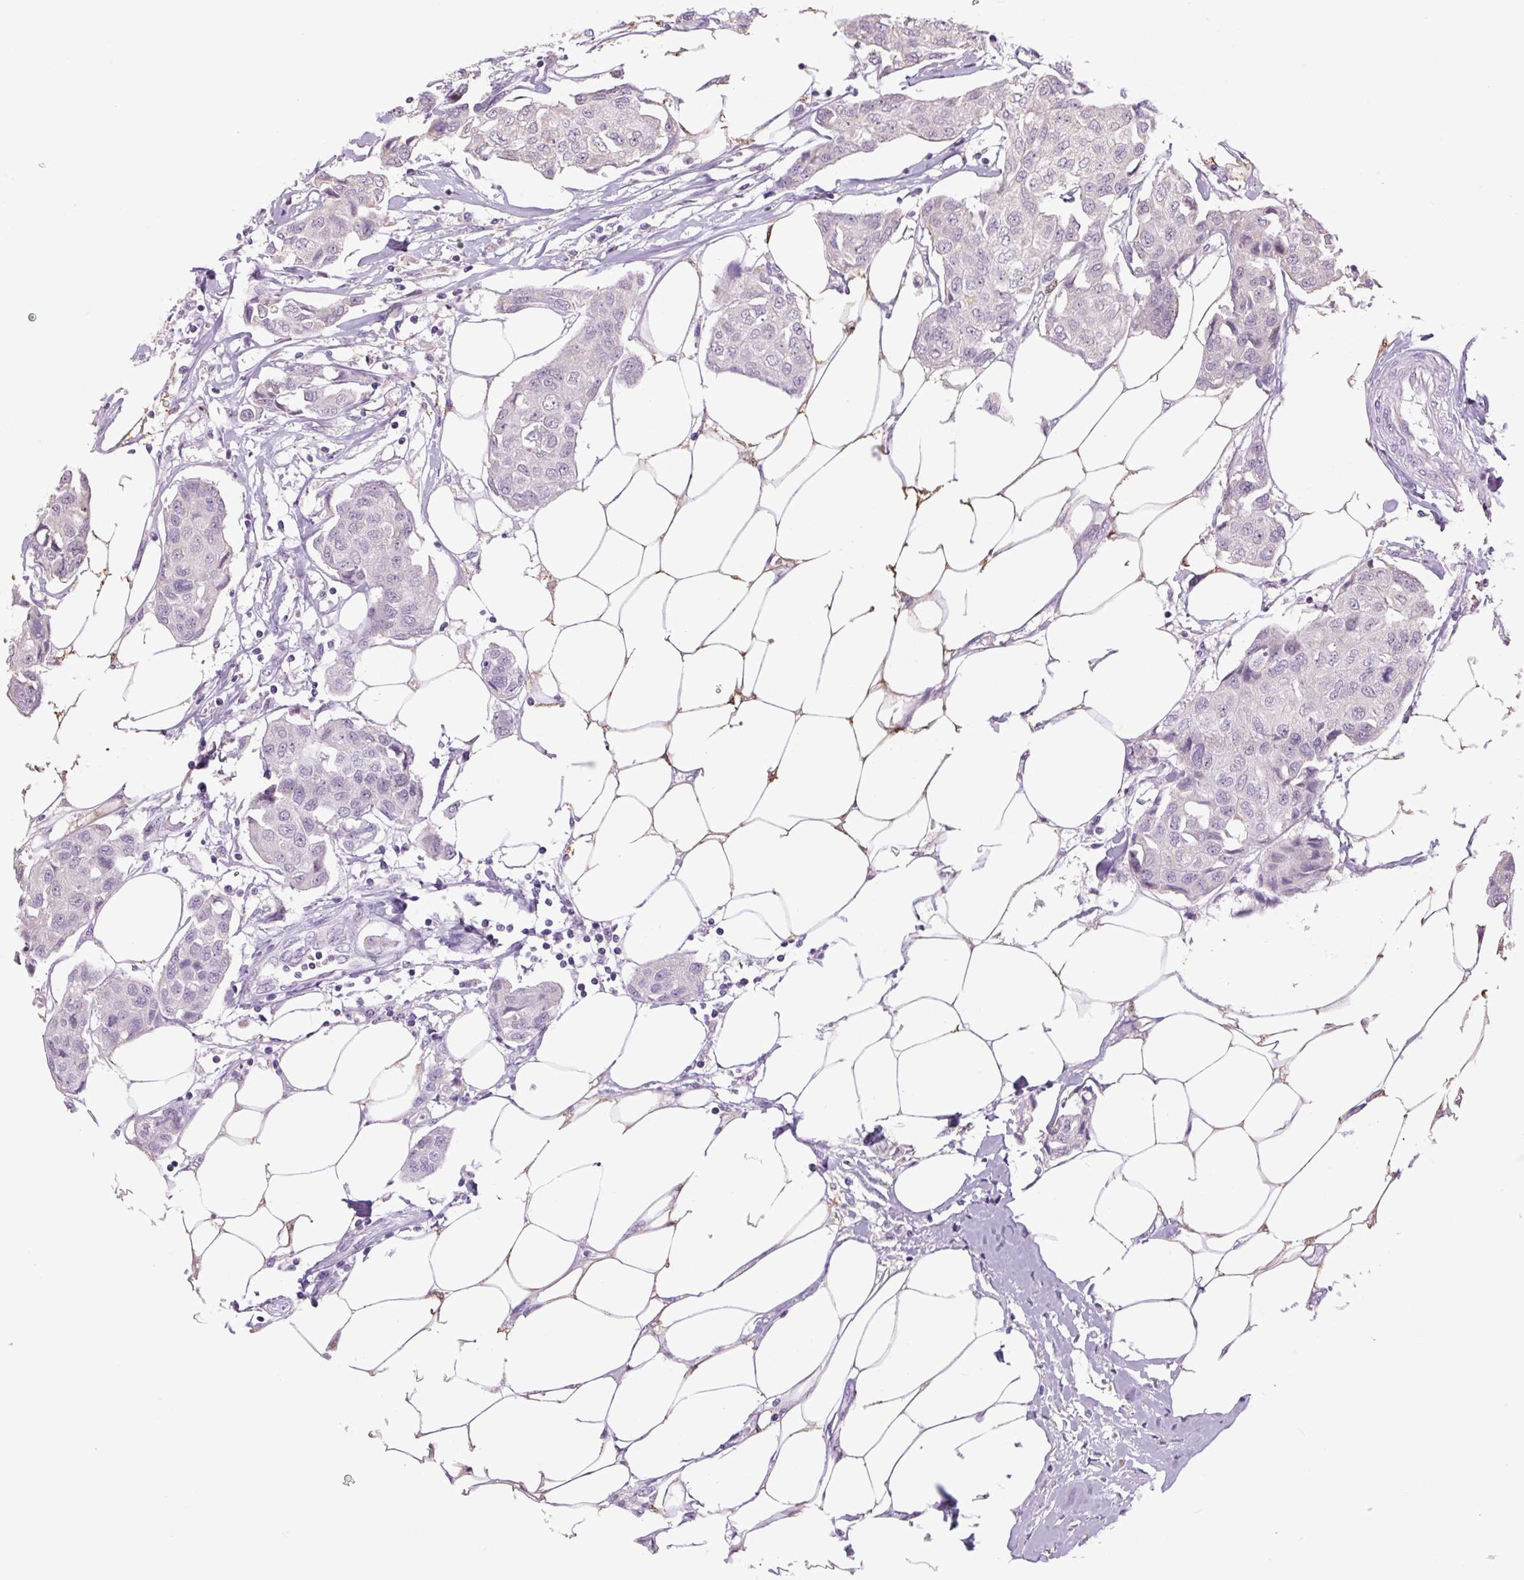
{"staining": {"intensity": "negative", "quantity": "none", "location": "none"}, "tissue": "breast cancer", "cell_type": "Tumor cells", "image_type": "cancer", "snomed": [{"axis": "morphology", "description": "Duct carcinoma"}, {"axis": "topography", "description": "Breast"}, {"axis": "topography", "description": "Lymph node"}], "caption": "The micrograph reveals no staining of tumor cells in infiltrating ductal carcinoma (breast). Brightfield microscopy of IHC stained with DAB (brown) and hematoxylin (blue), captured at high magnification.", "gene": "SGF29", "patient": {"sex": "female", "age": 80}}